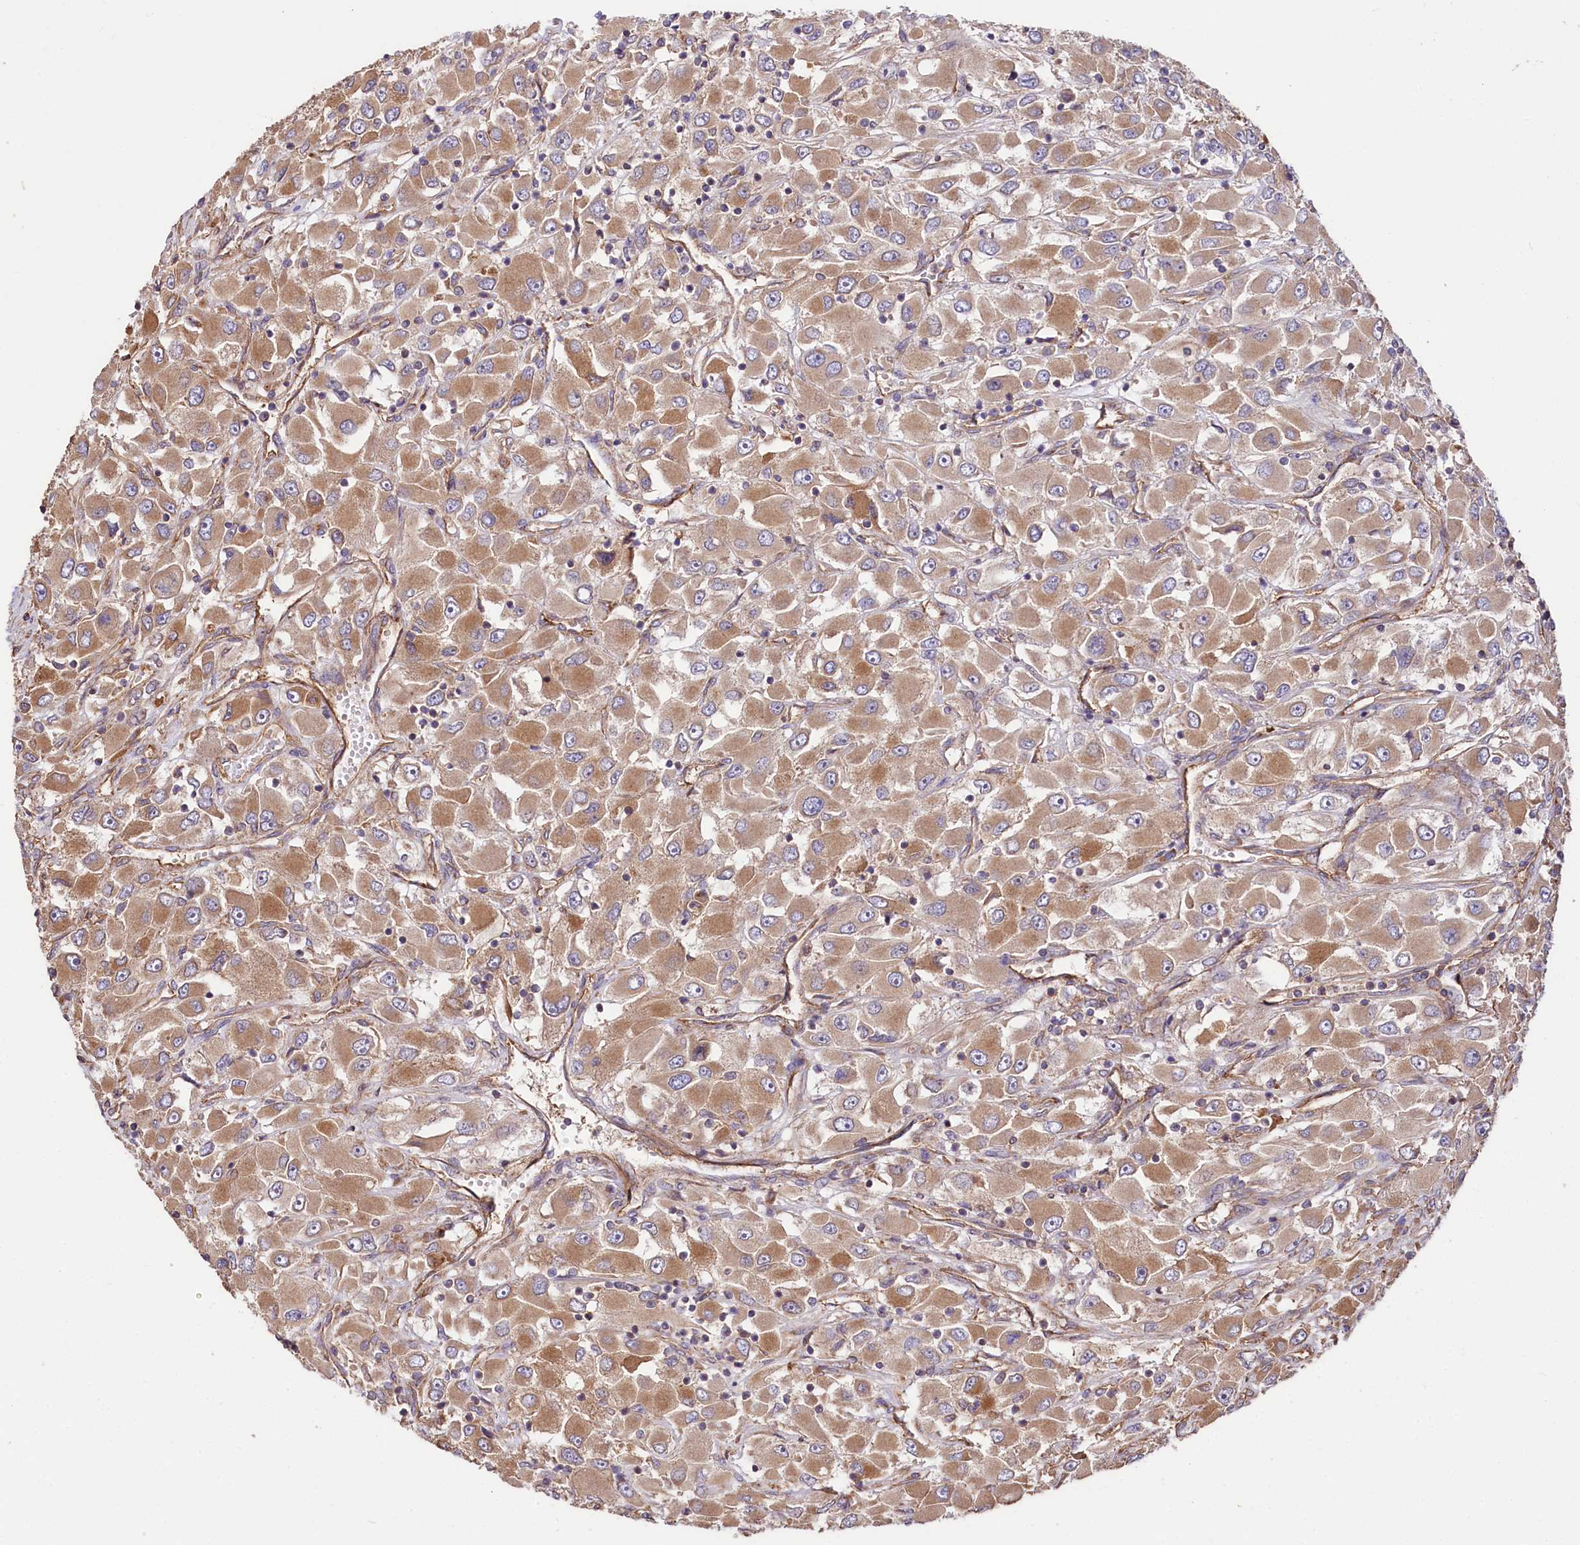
{"staining": {"intensity": "moderate", "quantity": ">75%", "location": "cytoplasmic/membranous"}, "tissue": "renal cancer", "cell_type": "Tumor cells", "image_type": "cancer", "snomed": [{"axis": "morphology", "description": "Adenocarcinoma, NOS"}, {"axis": "topography", "description": "Kidney"}], "caption": "Protein staining reveals moderate cytoplasmic/membranous expression in approximately >75% of tumor cells in renal cancer. (DAB (3,3'-diaminobenzidine) IHC, brown staining for protein, blue staining for nuclei).", "gene": "CEP295", "patient": {"sex": "female", "age": 52}}